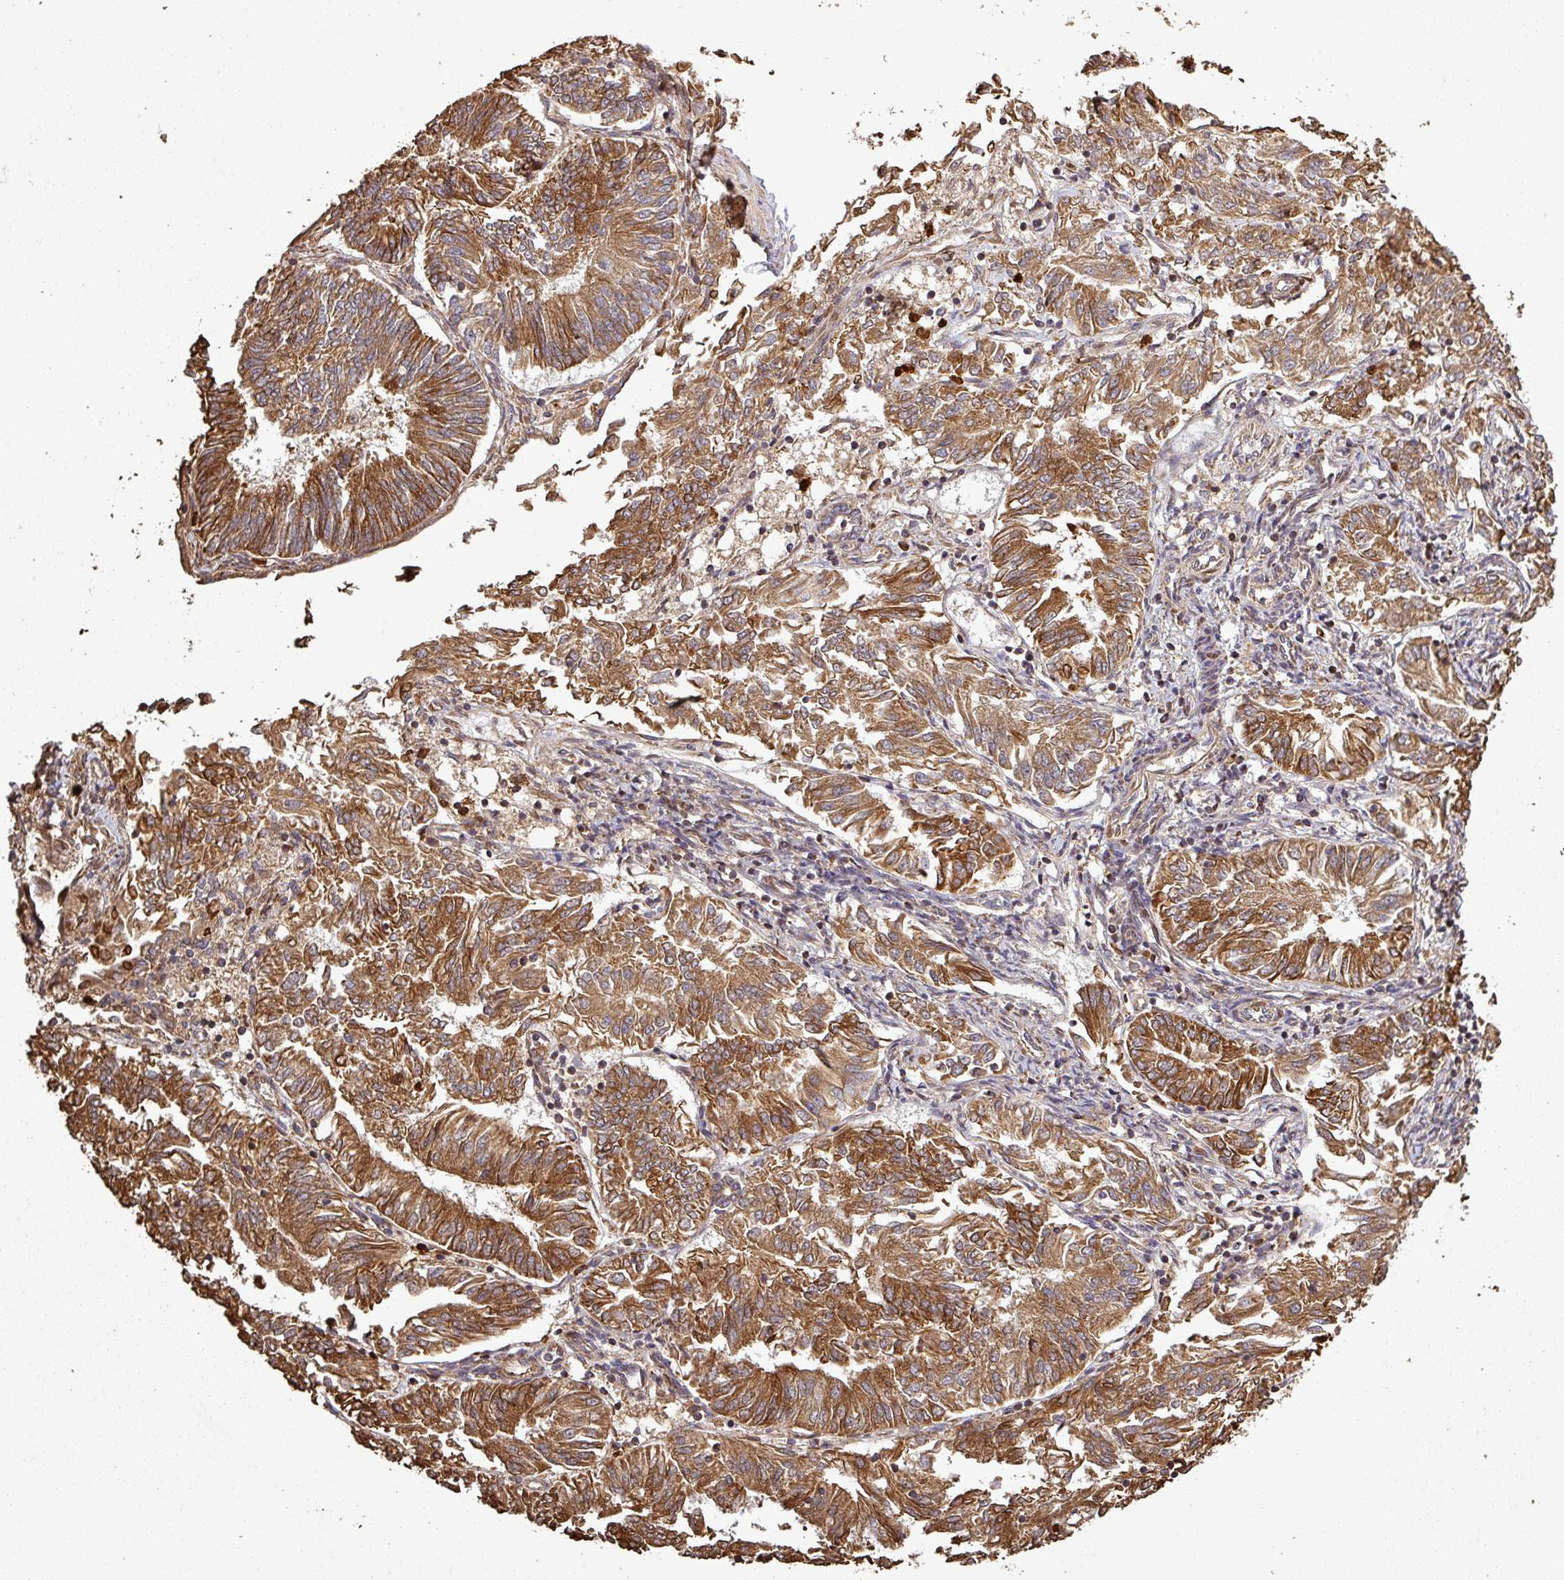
{"staining": {"intensity": "strong", "quantity": ">75%", "location": "cytoplasmic/membranous"}, "tissue": "endometrial cancer", "cell_type": "Tumor cells", "image_type": "cancer", "snomed": [{"axis": "morphology", "description": "Adenocarcinoma, NOS"}, {"axis": "topography", "description": "Endometrium"}], "caption": "Tumor cells display strong cytoplasmic/membranous staining in approximately >75% of cells in adenocarcinoma (endometrial).", "gene": "PLEKHM1", "patient": {"sex": "female", "age": 58}}